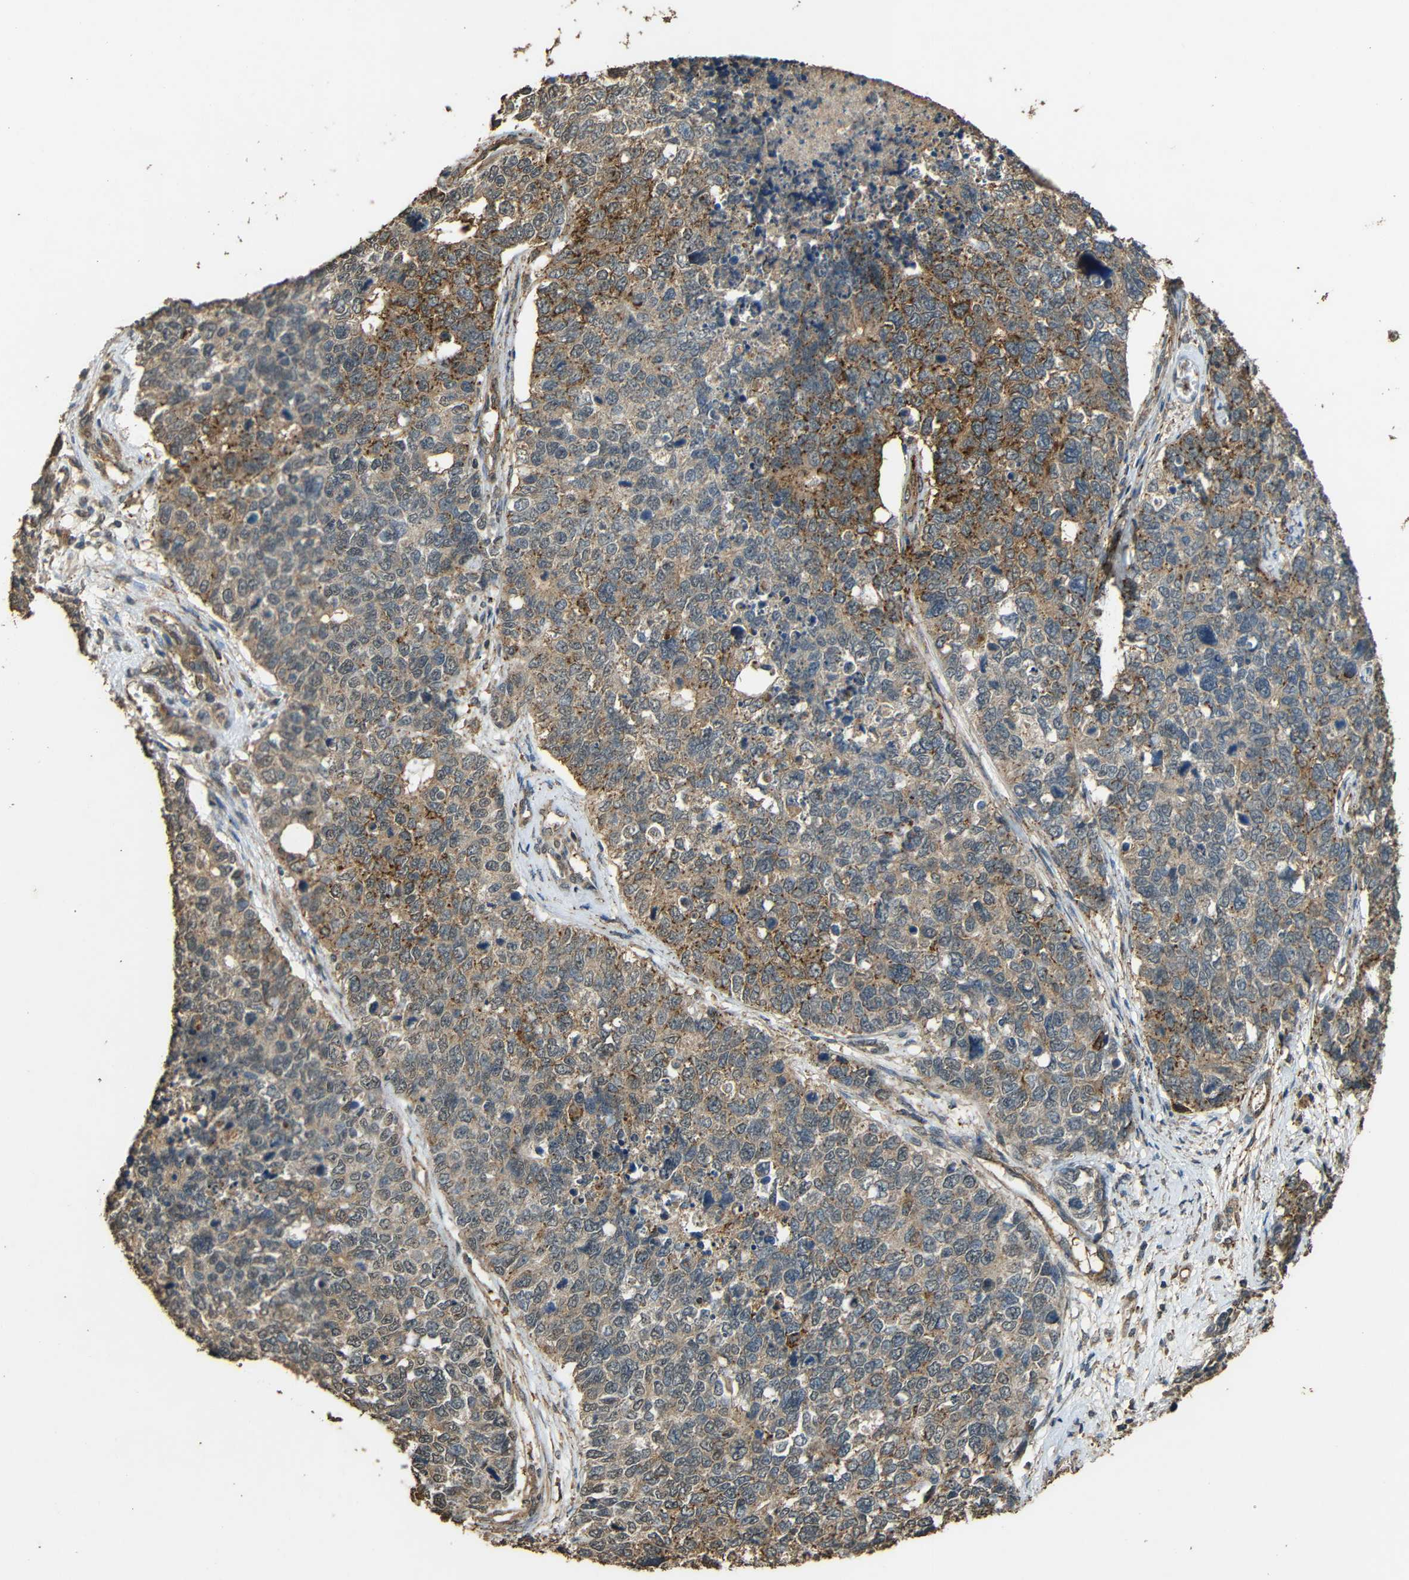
{"staining": {"intensity": "moderate", "quantity": "25%-75%", "location": "cytoplasmic/membranous"}, "tissue": "cervical cancer", "cell_type": "Tumor cells", "image_type": "cancer", "snomed": [{"axis": "morphology", "description": "Squamous cell carcinoma, NOS"}, {"axis": "topography", "description": "Cervix"}], "caption": "Immunohistochemistry (IHC) of human cervical cancer reveals medium levels of moderate cytoplasmic/membranous expression in approximately 25%-75% of tumor cells.", "gene": "PDE5A", "patient": {"sex": "female", "age": 63}}